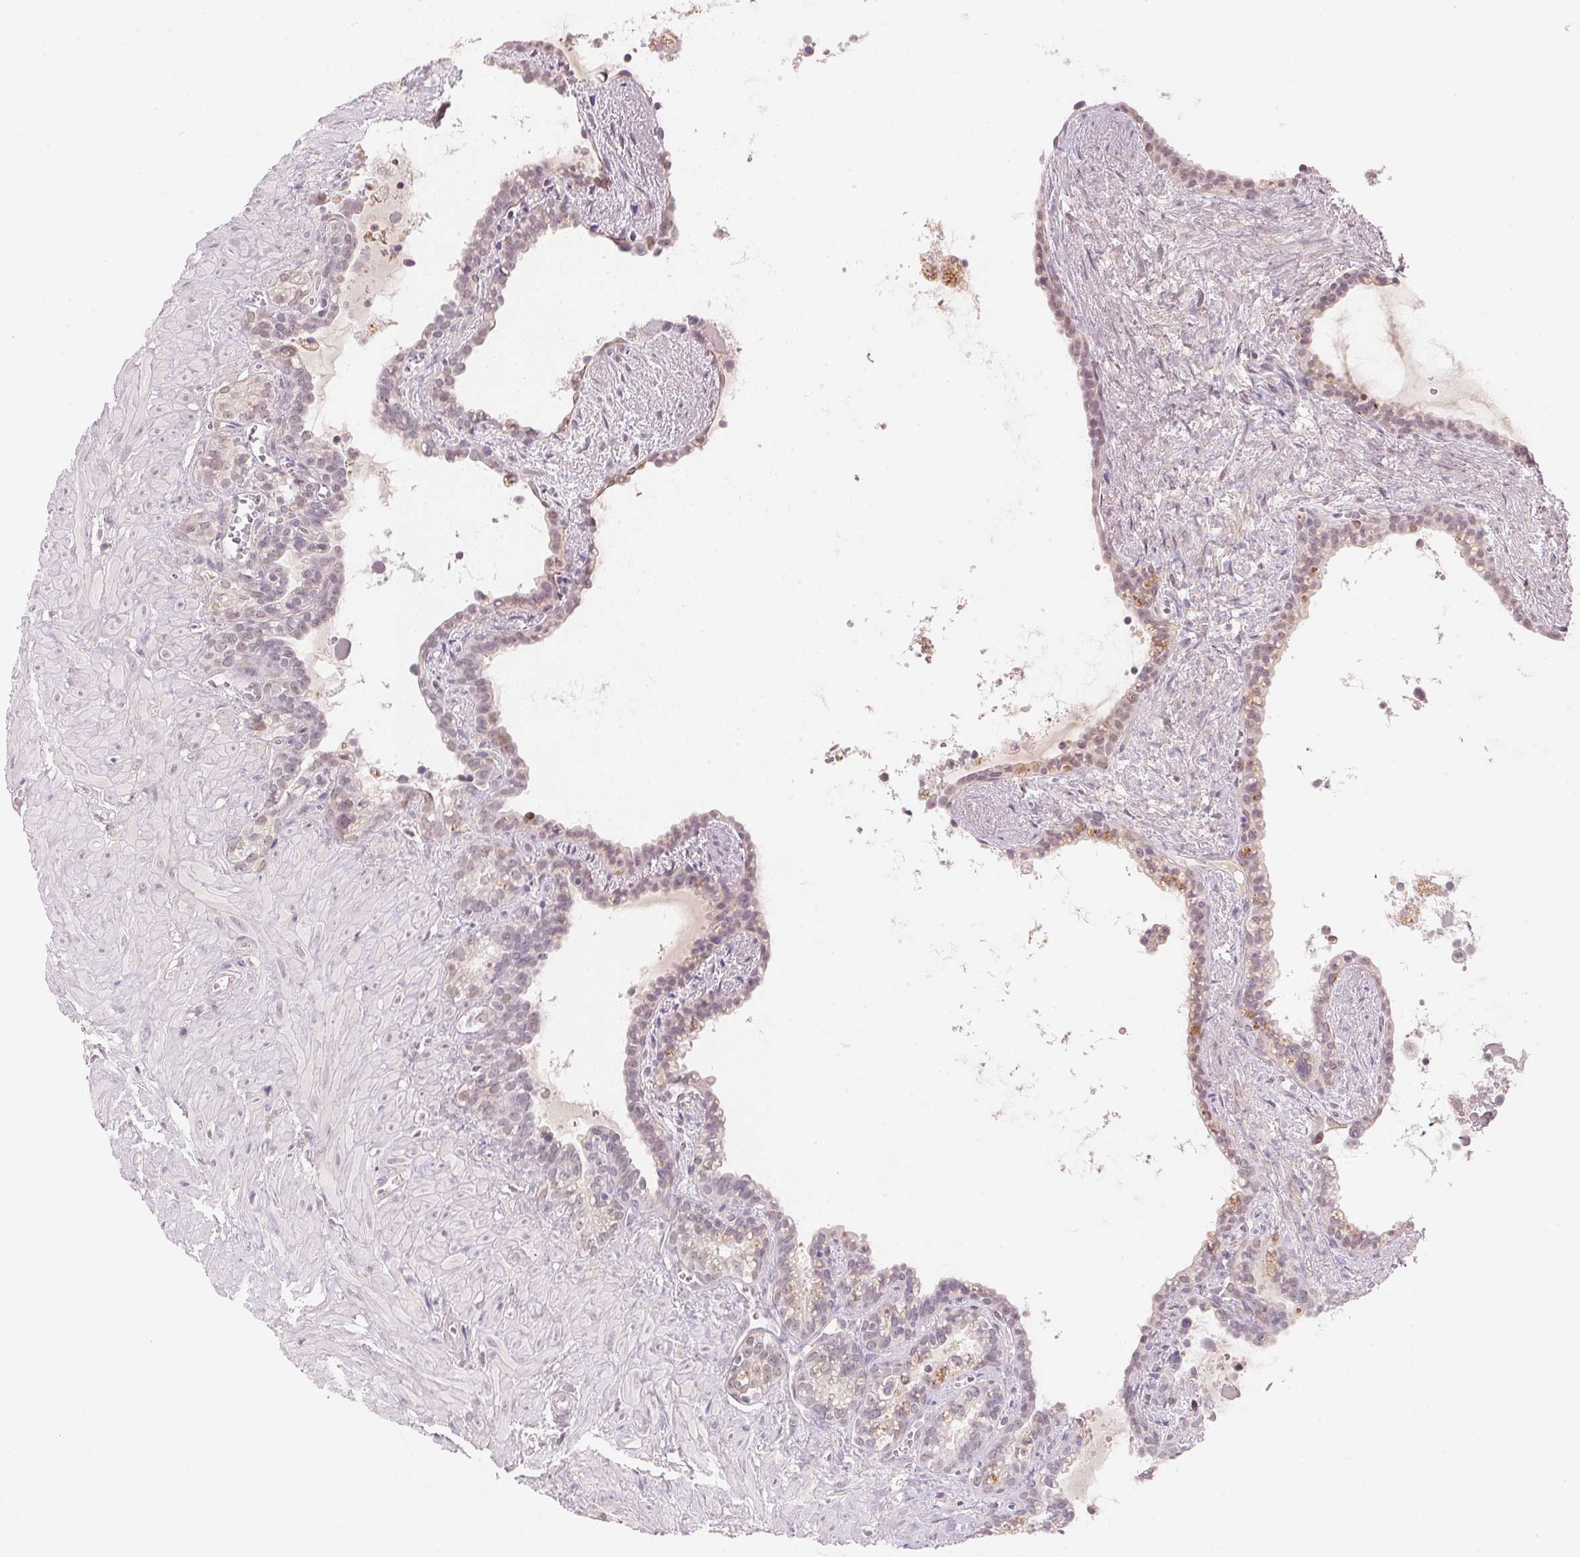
{"staining": {"intensity": "negative", "quantity": "none", "location": "none"}, "tissue": "seminal vesicle", "cell_type": "Glandular cells", "image_type": "normal", "snomed": [{"axis": "morphology", "description": "Normal tissue, NOS"}, {"axis": "topography", "description": "Seminal veicle"}], "caption": "Immunohistochemistry (IHC) image of normal human seminal vesicle stained for a protein (brown), which demonstrates no expression in glandular cells.", "gene": "FNDC4", "patient": {"sex": "male", "age": 76}}